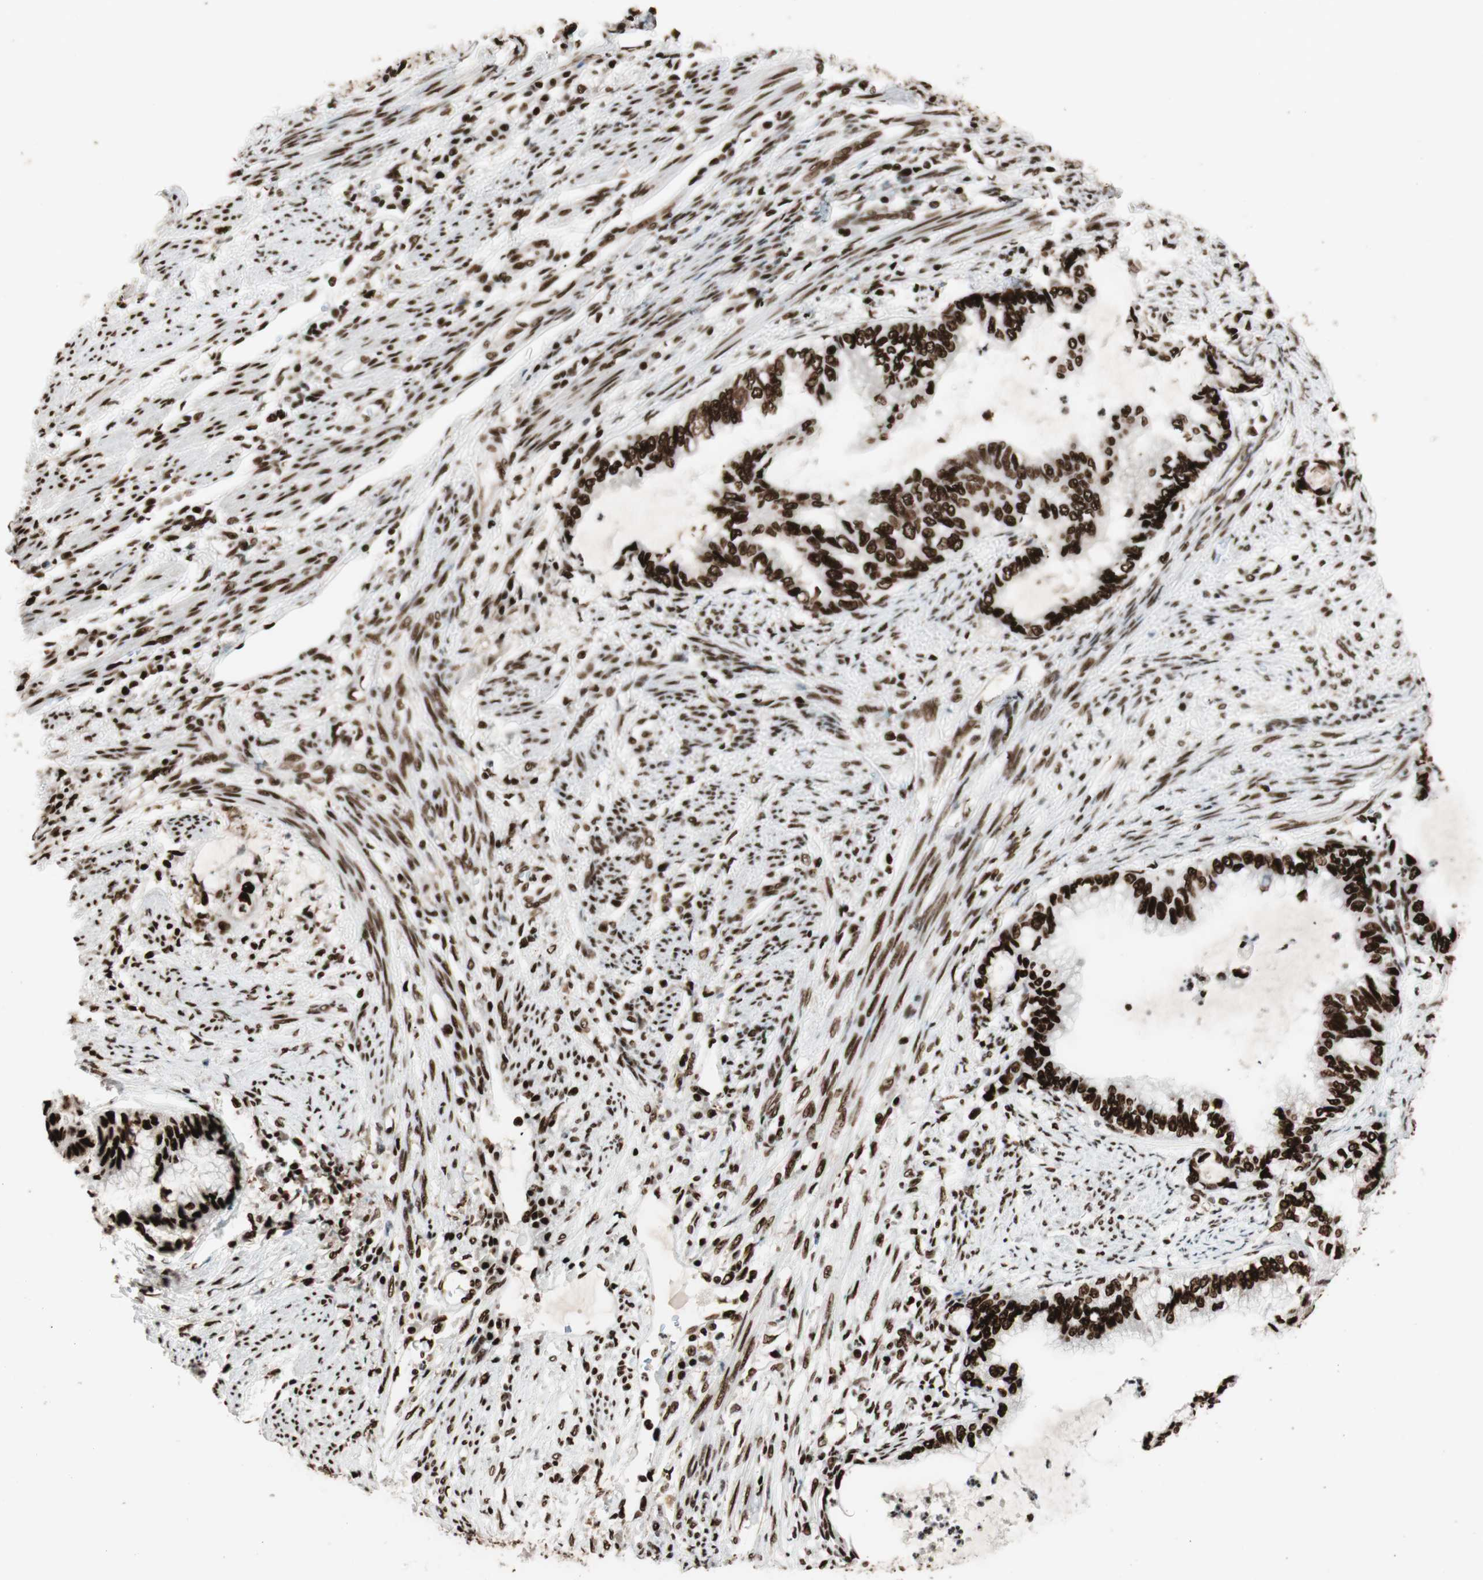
{"staining": {"intensity": "strong", "quantity": ">75%", "location": "nuclear"}, "tissue": "endometrial cancer", "cell_type": "Tumor cells", "image_type": "cancer", "snomed": [{"axis": "morphology", "description": "Adenocarcinoma, NOS"}, {"axis": "topography", "description": "Endometrium"}], "caption": "Adenocarcinoma (endometrial) was stained to show a protein in brown. There is high levels of strong nuclear staining in approximately >75% of tumor cells.", "gene": "PSME3", "patient": {"sex": "female", "age": 79}}